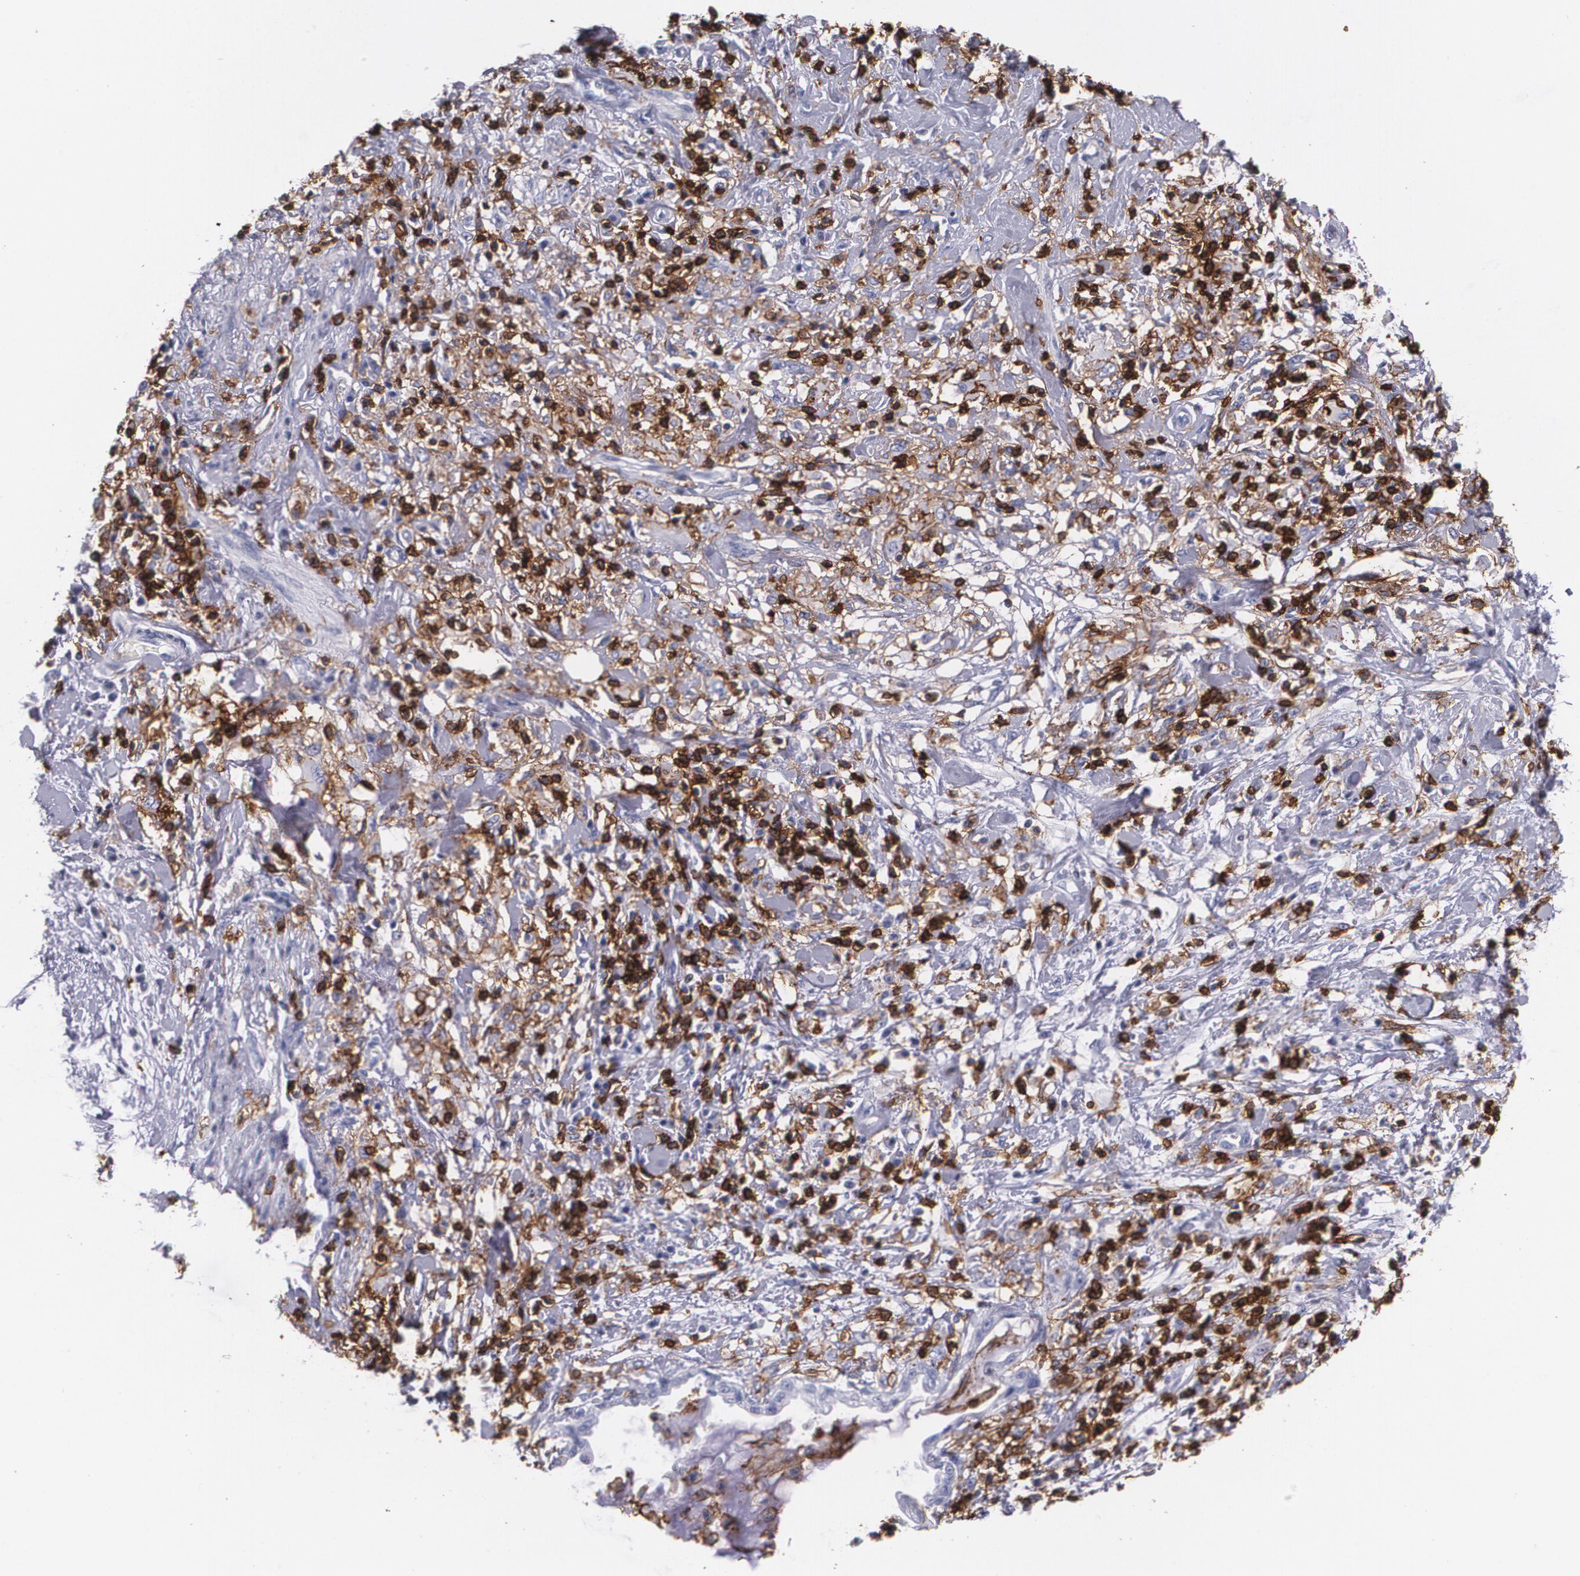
{"staining": {"intensity": "negative", "quantity": "none", "location": "none"}, "tissue": "pancreatic cancer", "cell_type": "Tumor cells", "image_type": "cancer", "snomed": [{"axis": "morphology", "description": "Adenocarcinoma, NOS"}, {"axis": "topography", "description": "Pancreas"}], "caption": "Photomicrograph shows no protein expression in tumor cells of pancreatic adenocarcinoma tissue. (IHC, brightfield microscopy, high magnification).", "gene": "PTPRC", "patient": {"sex": "female", "age": 64}}